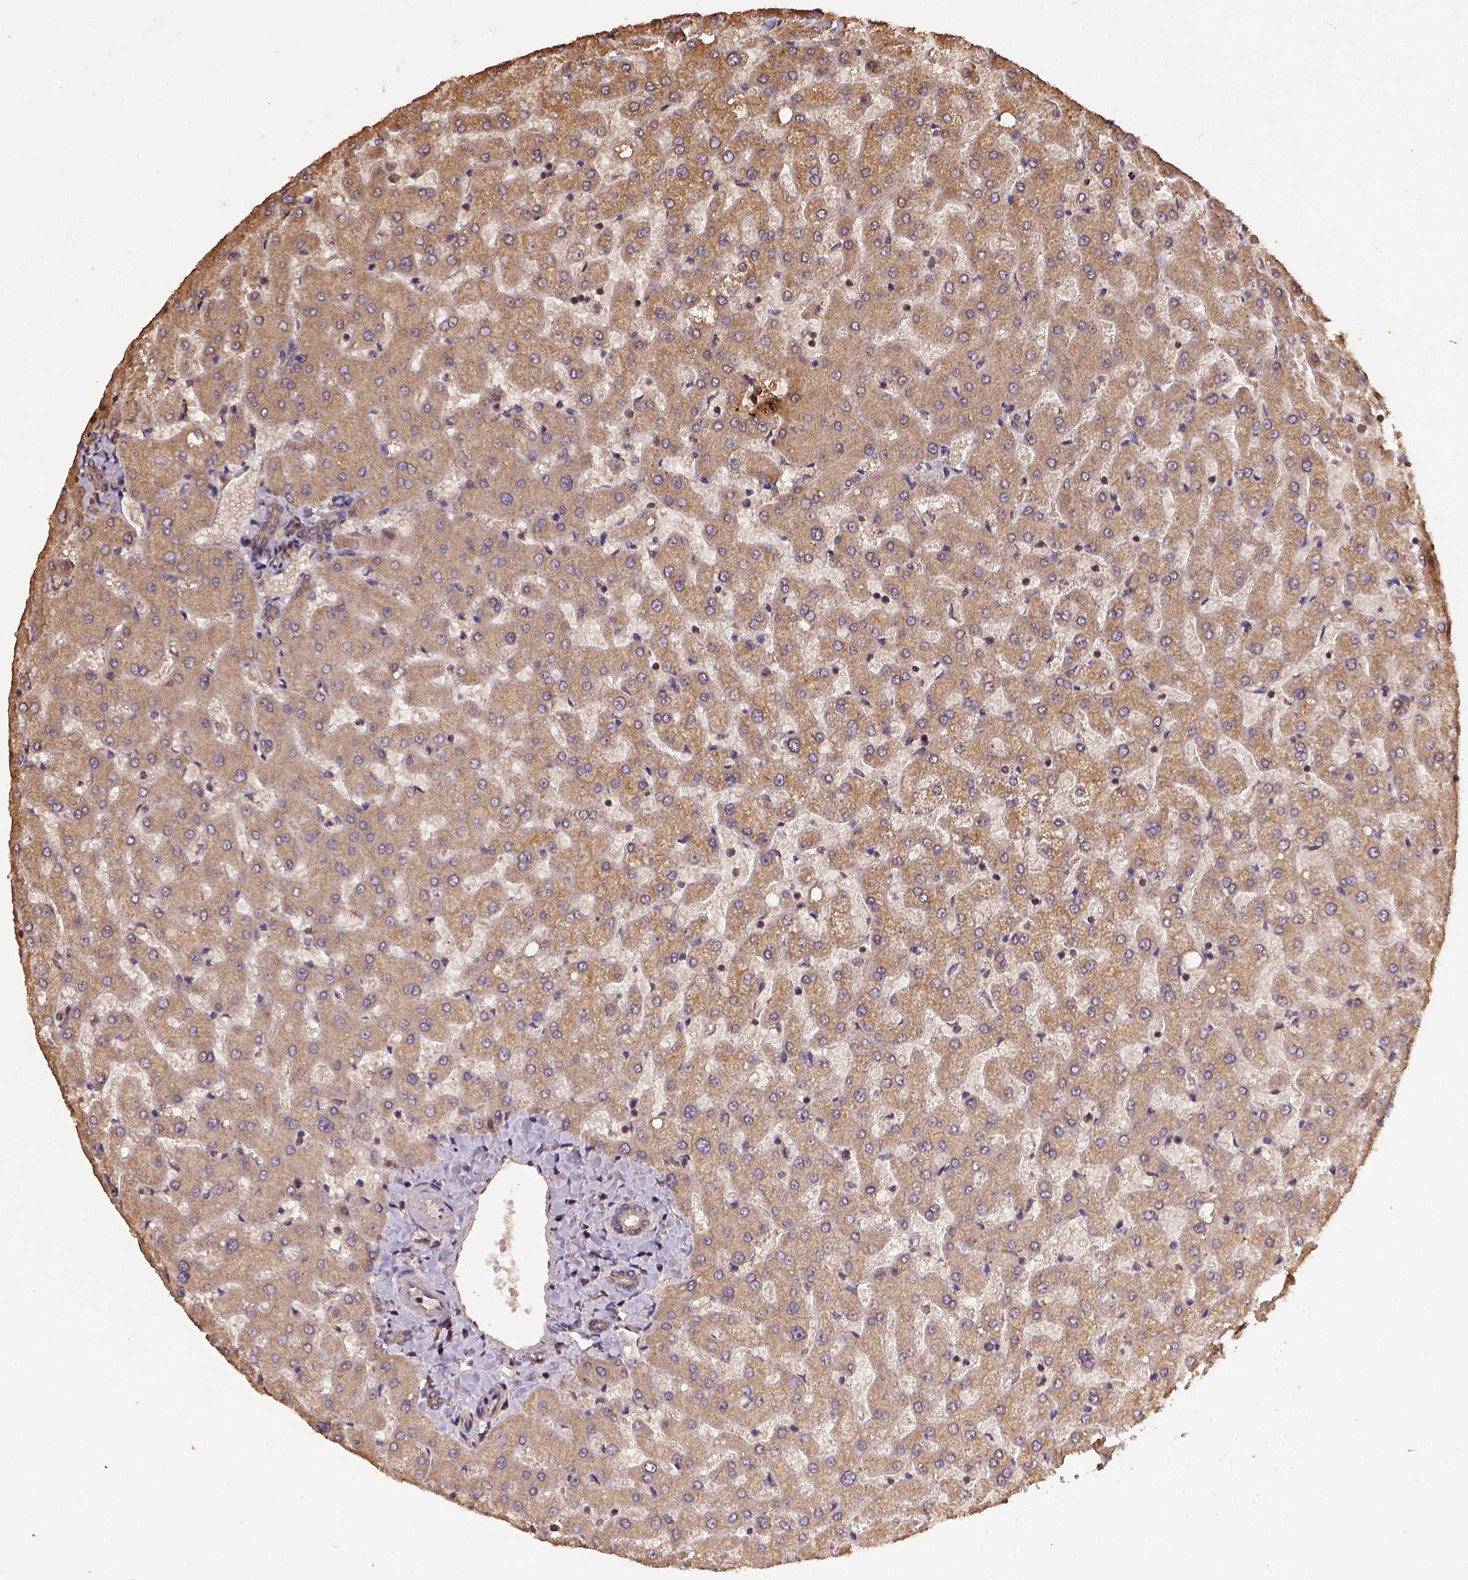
{"staining": {"intensity": "weak", "quantity": ">75%", "location": "cytoplasmic/membranous"}, "tissue": "liver", "cell_type": "Cholangiocytes", "image_type": "normal", "snomed": [{"axis": "morphology", "description": "Normal tissue, NOS"}, {"axis": "topography", "description": "Liver"}], "caption": "An image of human liver stained for a protein shows weak cytoplasmic/membranous brown staining in cholangiocytes. (DAB (3,3'-diaminobenzidine) IHC with brightfield microscopy, high magnification).", "gene": "ATP1B3", "patient": {"sex": "female", "age": 50}}